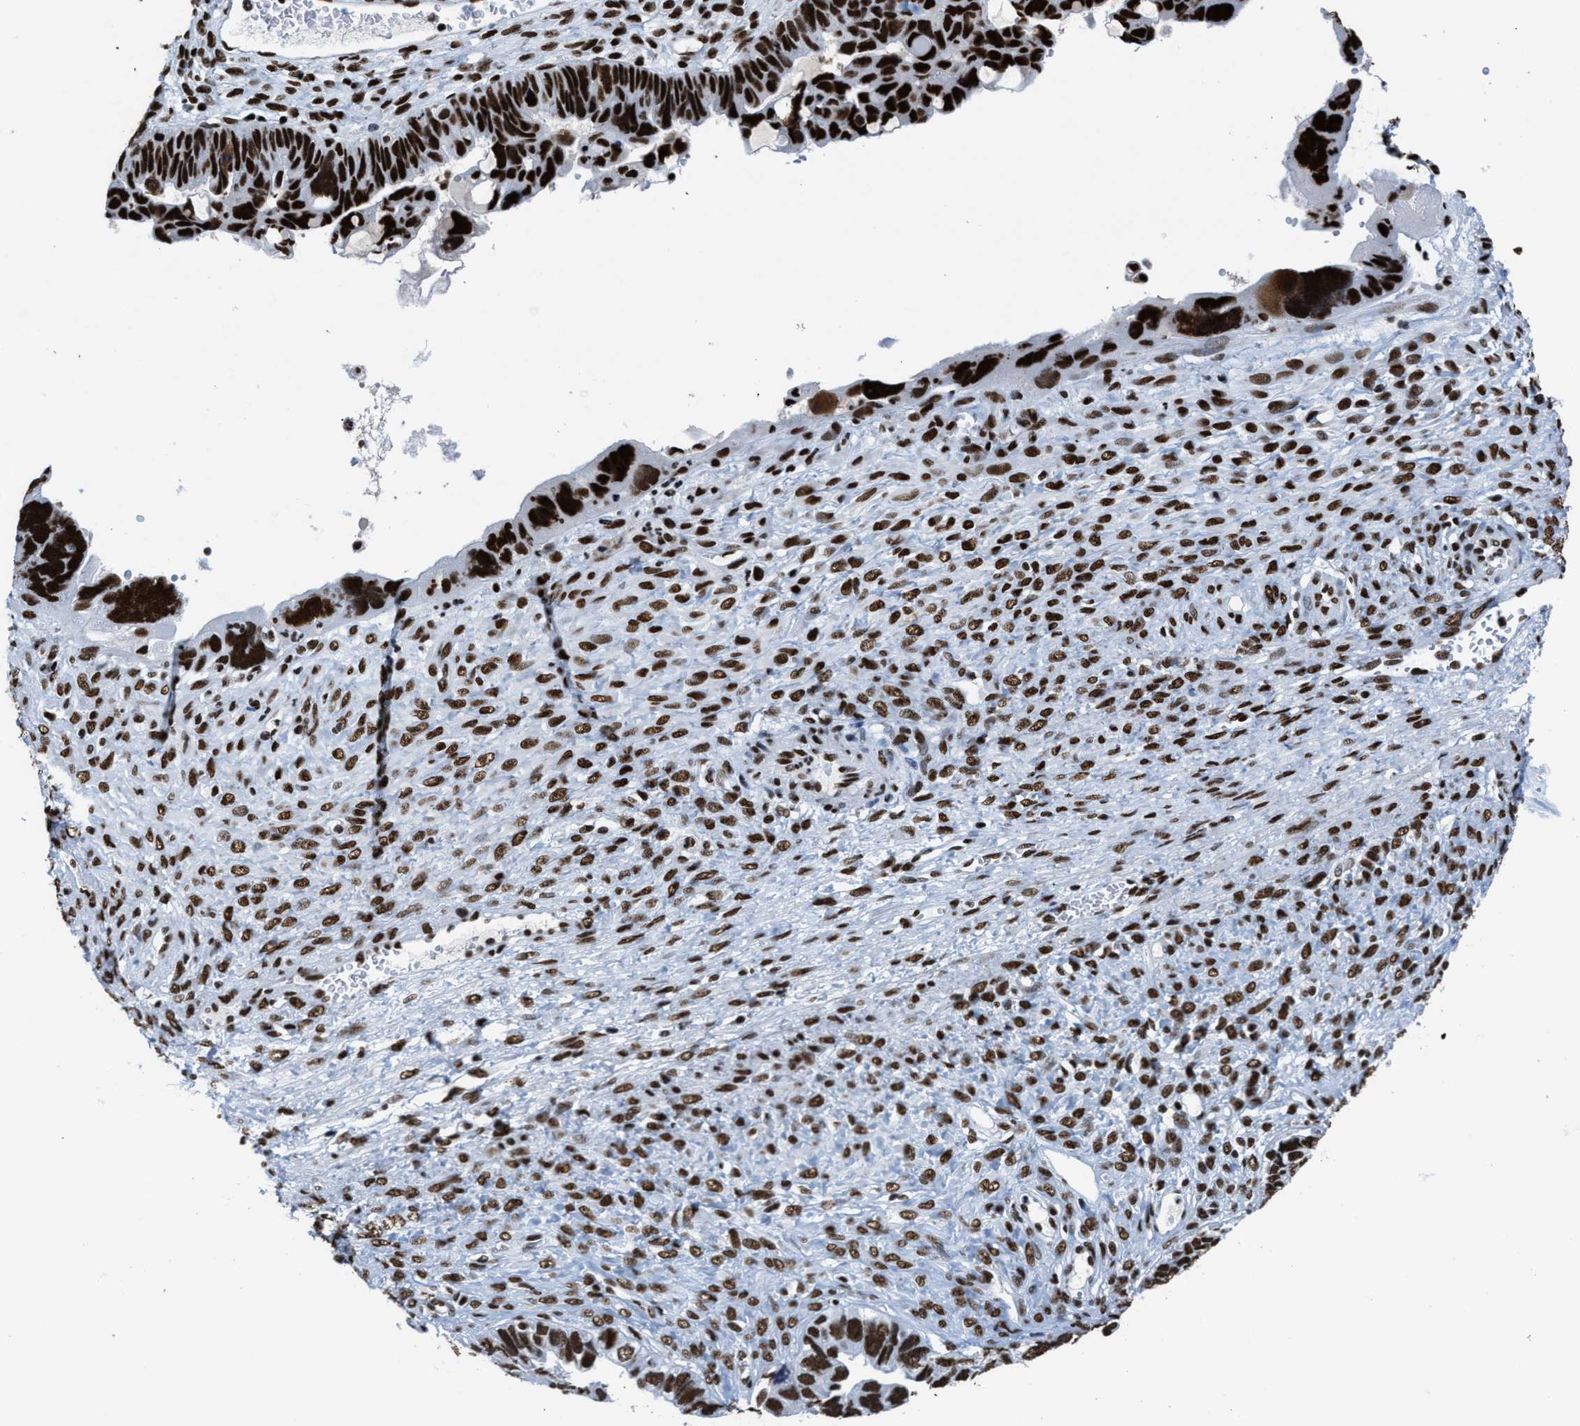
{"staining": {"intensity": "strong", "quantity": ">75%", "location": "nuclear"}, "tissue": "ovarian cancer", "cell_type": "Tumor cells", "image_type": "cancer", "snomed": [{"axis": "morphology", "description": "Cystadenocarcinoma, serous, NOS"}, {"axis": "topography", "description": "Ovary"}], "caption": "Human serous cystadenocarcinoma (ovarian) stained with a protein marker displays strong staining in tumor cells.", "gene": "SMARCC2", "patient": {"sex": "female", "age": 79}}